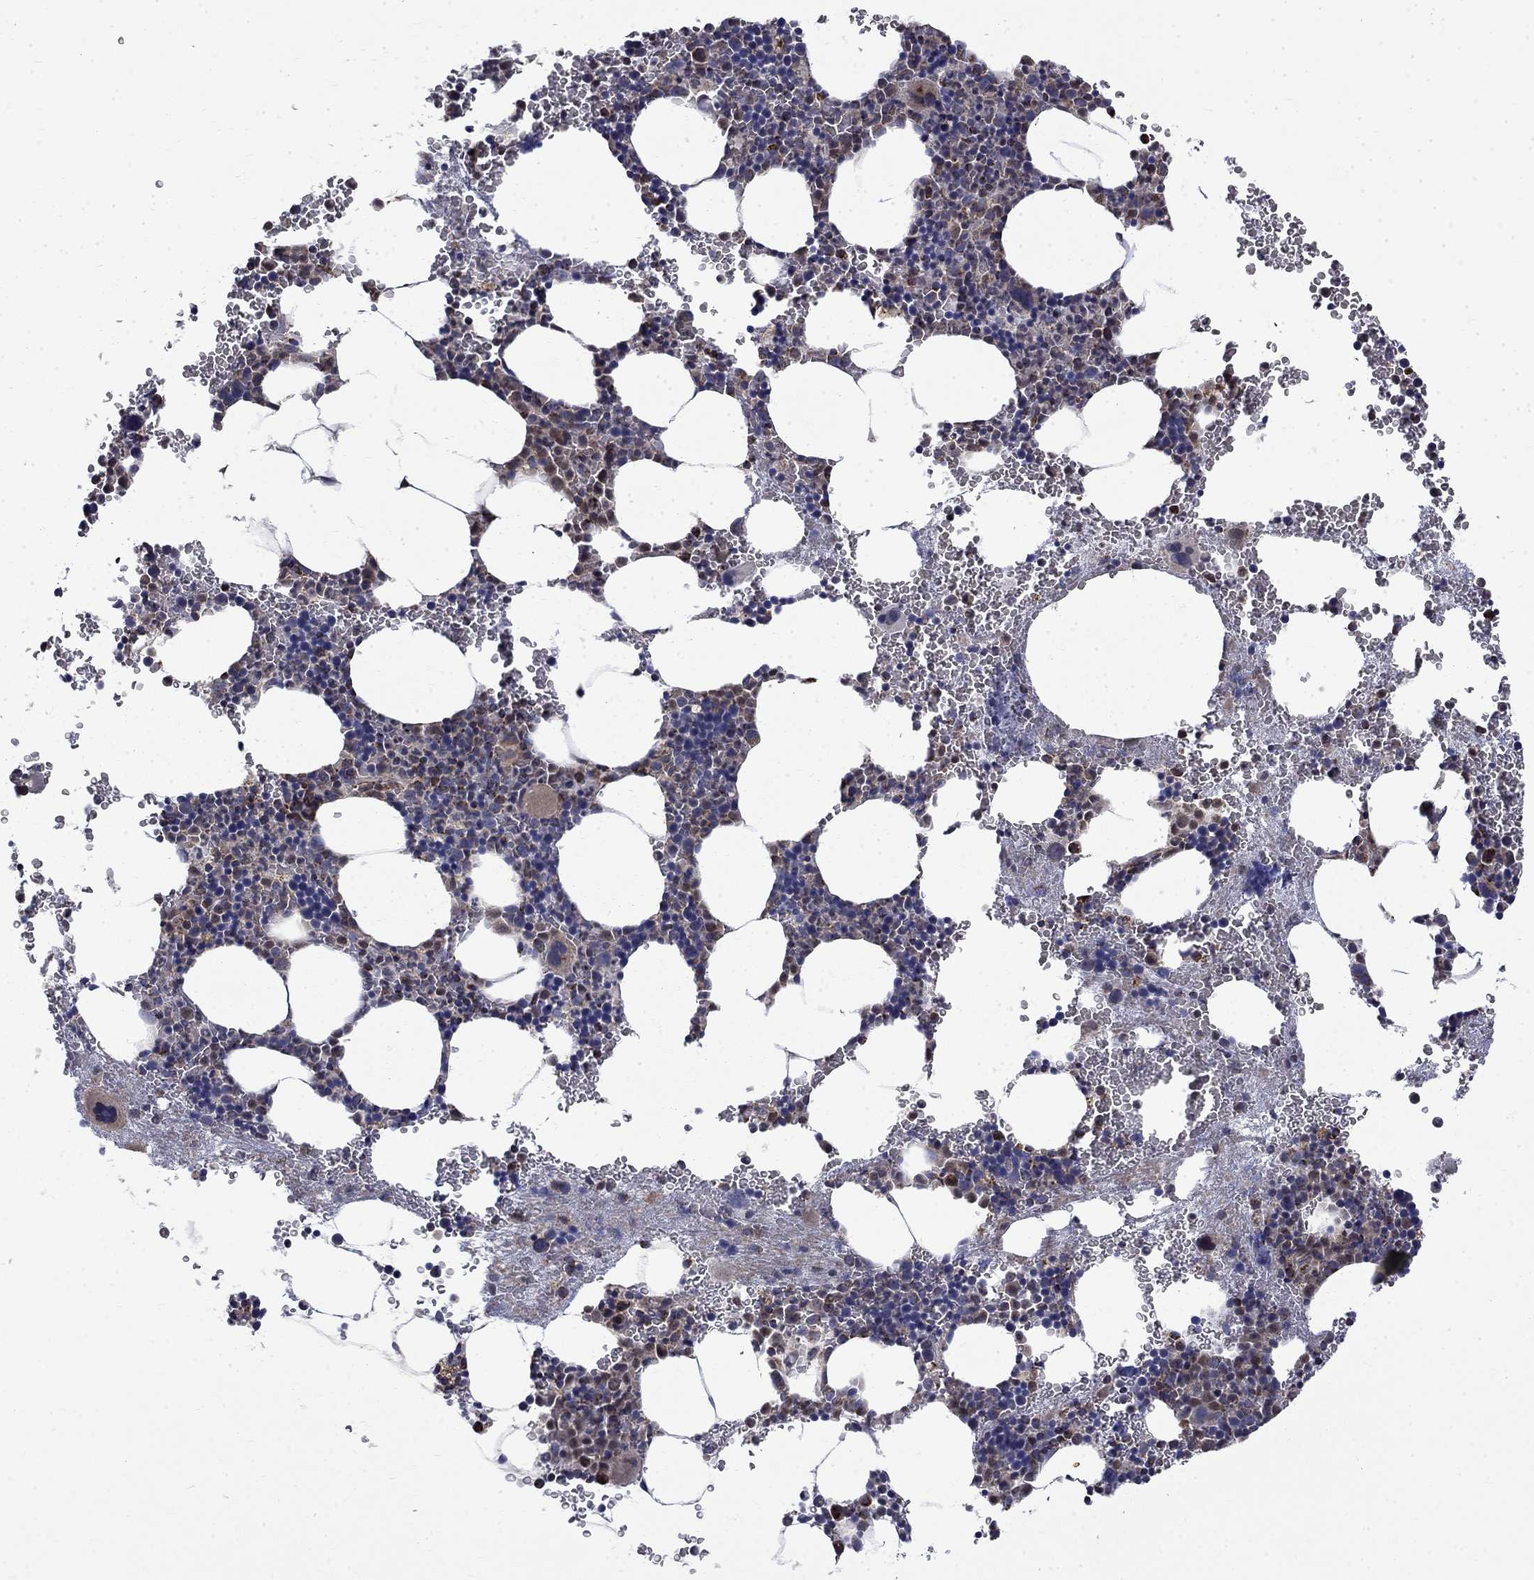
{"staining": {"intensity": "moderate", "quantity": "<25%", "location": "cytoplasmic/membranous"}, "tissue": "bone marrow", "cell_type": "Hematopoietic cells", "image_type": "normal", "snomed": [{"axis": "morphology", "description": "Normal tissue, NOS"}, {"axis": "topography", "description": "Bone marrow"}], "caption": "Protein expression by immunohistochemistry (IHC) demonstrates moderate cytoplasmic/membranous staining in approximately <25% of hematopoietic cells in normal bone marrow.", "gene": "PCBP3", "patient": {"sex": "male", "age": 50}}